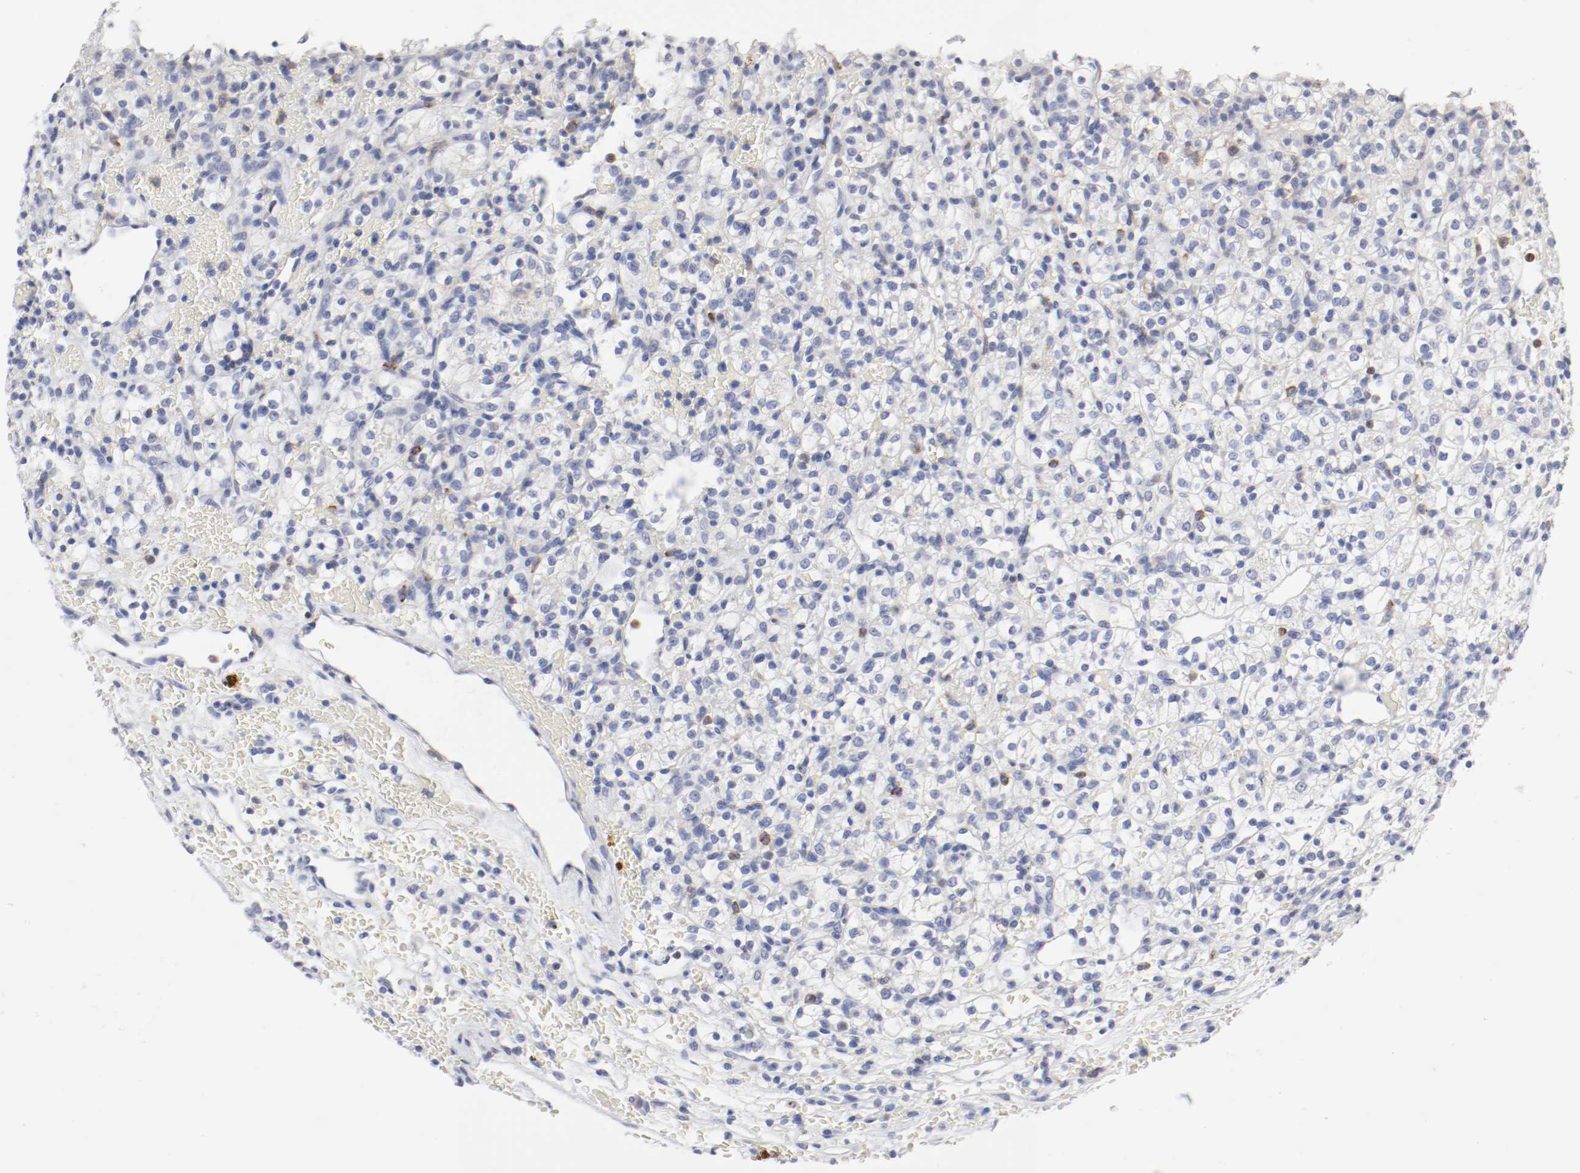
{"staining": {"intensity": "weak", "quantity": "<25%", "location": "cytoplasmic/membranous"}, "tissue": "renal cancer", "cell_type": "Tumor cells", "image_type": "cancer", "snomed": [{"axis": "morphology", "description": "Adenocarcinoma, NOS"}, {"axis": "topography", "description": "Kidney"}], "caption": "The image reveals no significant expression in tumor cells of adenocarcinoma (renal). (Stains: DAB (3,3'-diaminobenzidine) immunohistochemistry with hematoxylin counter stain, Microscopy: brightfield microscopy at high magnification).", "gene": "ITGAX", "patient": {"sex": "female", "age": 60}}